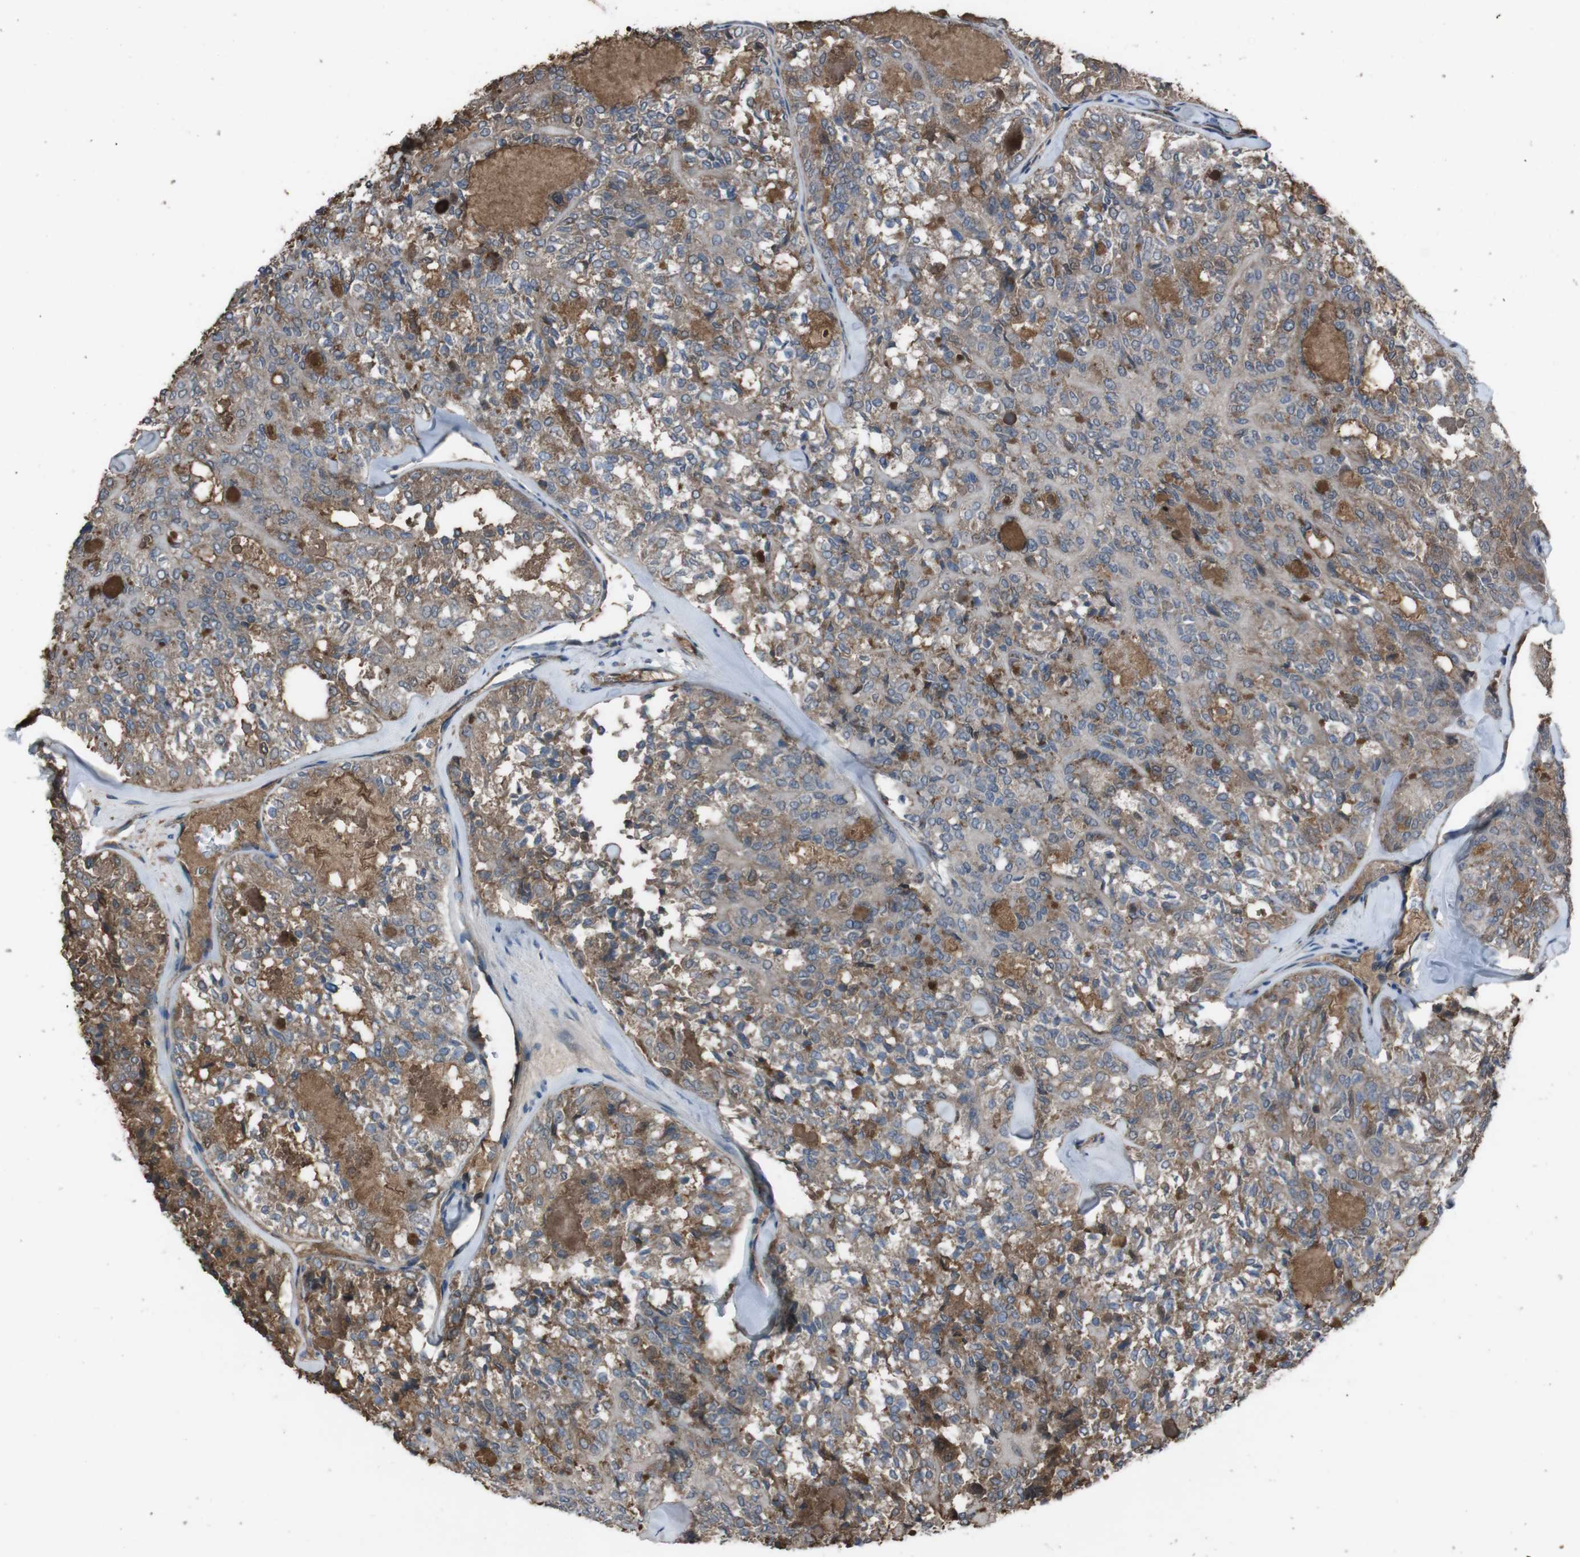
{"staining": {"intensity": "moderate", "quantity": ">75%", "location": "cytoplasmic/membranous"}, "tissue": "thyroid cancer", "cell_type": "Tumor cells", "image_type": "cancer", "snomed": [{"axis": "morphology", "description": "Follicular adenoma carcinoma, NOS"}, {"axis": "topography", "description": "Thyroid gland"}], "caption": "Tumor cells exhibit moderate cytoplasmic/membranous expression in approximately >75% of cells in thyroid cancer (follicular adenoma carcinoma).", "gene": "EFNA5", "patient": {"sex": "male", "age": 75}}